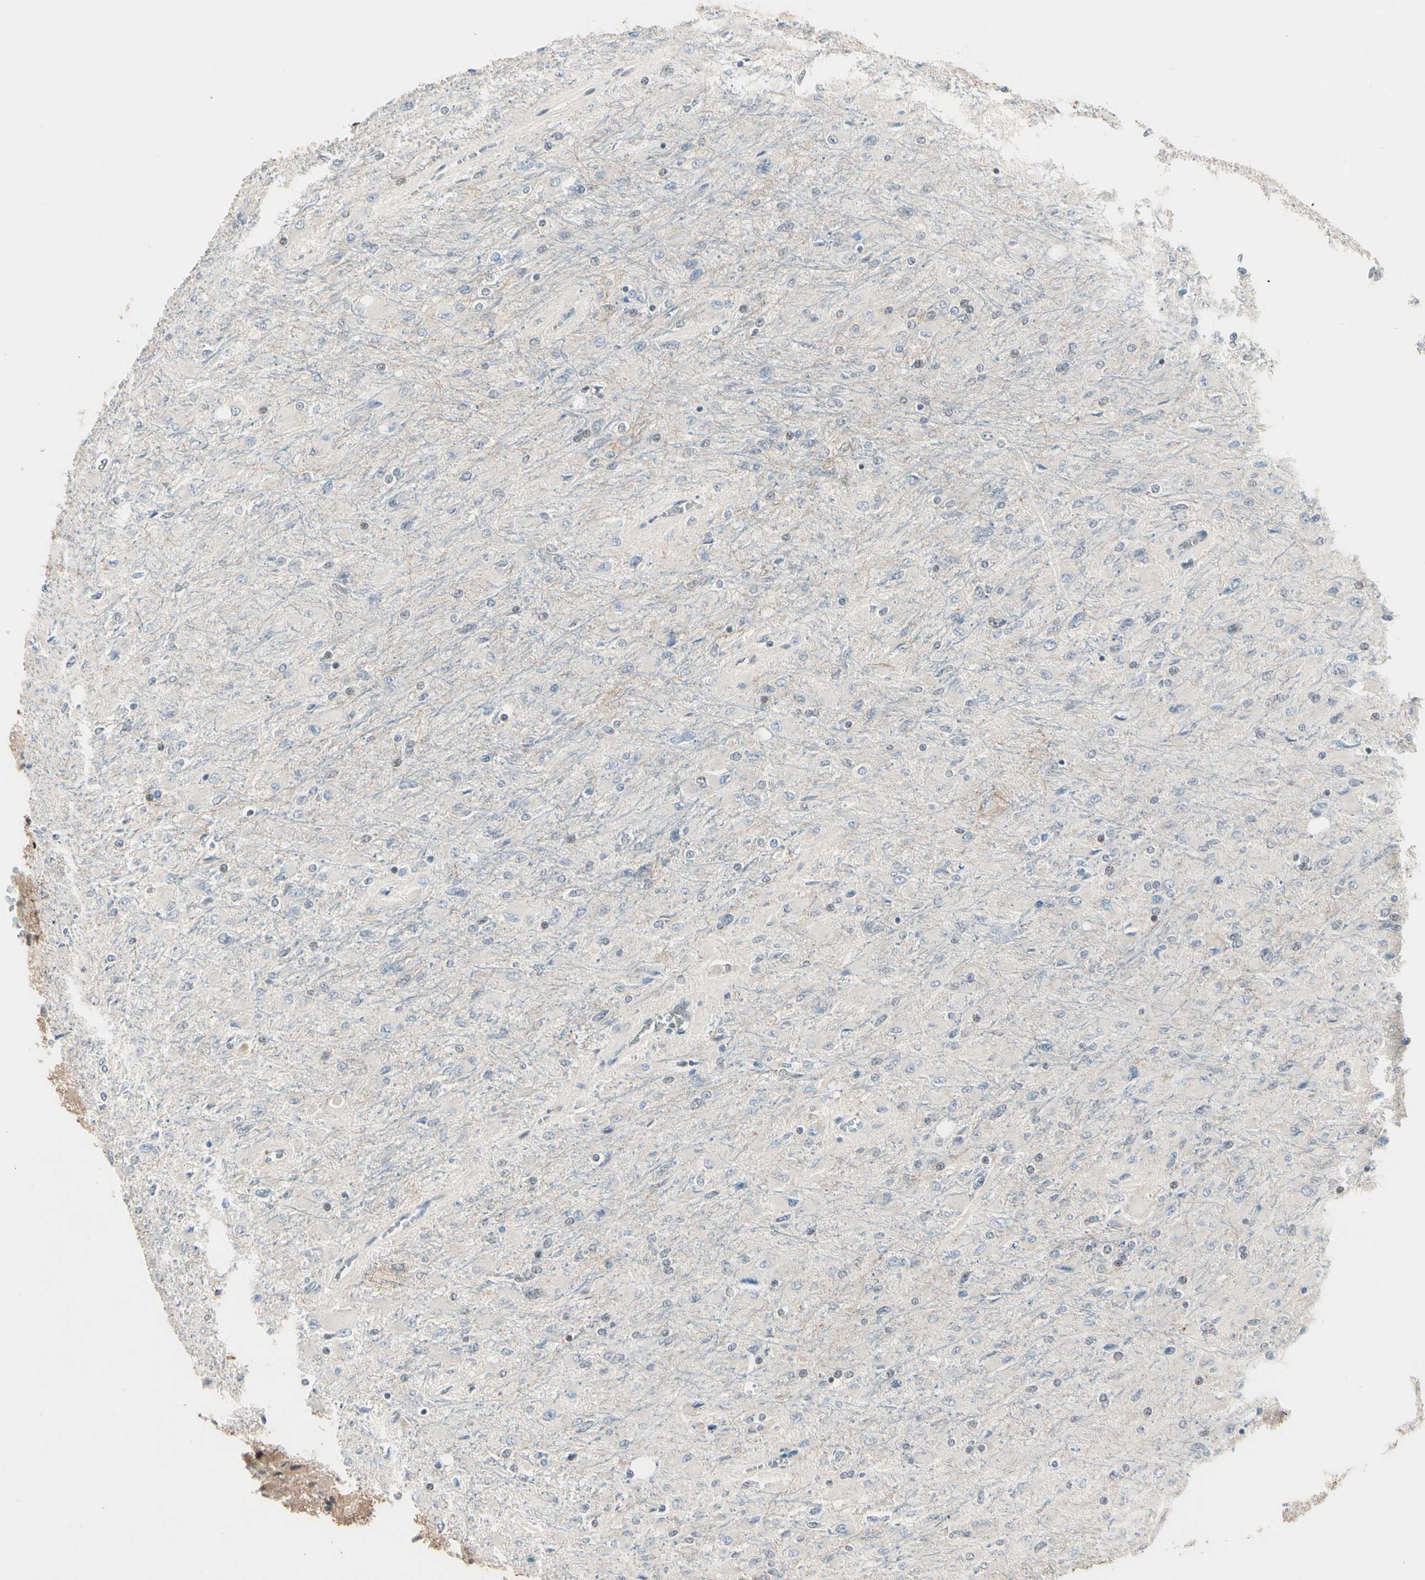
{"staining": {"intensity": "negative", "quantity": "none", "location": "none"}, "tissue": "glioma", "cell_type": "Tumor cells", "image_type": "cancer", "snomed": [{"axis": "morphology", "description": "Glioma, malignant, High grade"}, {"axis": "topography", "description": "Cerebral cortex"}], "caption": "This is a micrograph of immunohistochemistry (IHC) staining of glioma, which shows no positivity in tumor cells. (DAB (3,3'-diaminobenzidine) immunohistochemistry, high magnification).", "gene": "GREM1", "patient": {"sex": "female", "age": 36}}